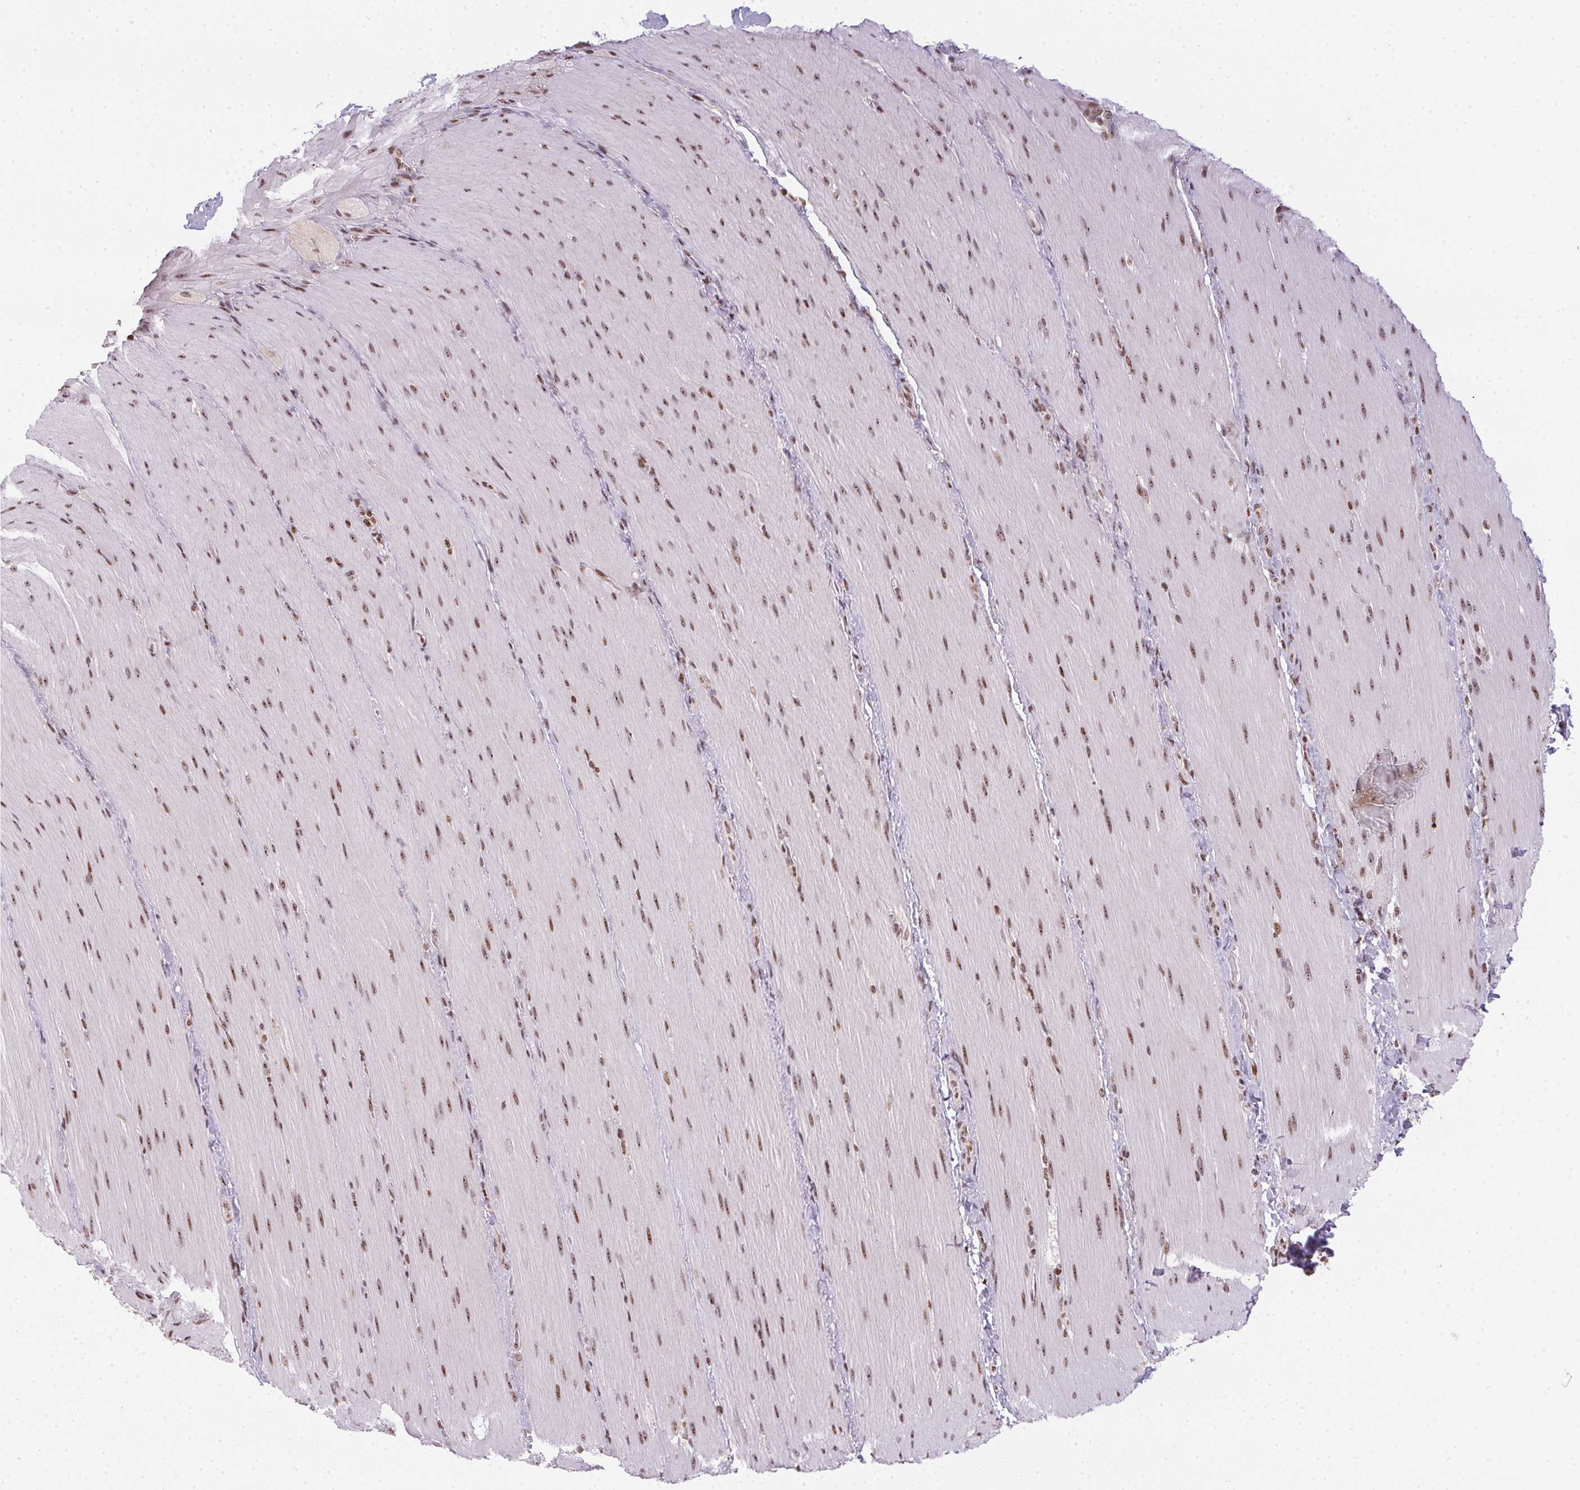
{"staining": {"intensity": "moderate", "quantity": ">75%", "location": "nuclear"}, "tissue": "smooth muscle", "cell_type": "Smooth muscle cells", "image_type": "normal", "snomed": [{"axis": "morphology", "description": "Normal tissue, NOS"}, {"axis": "topography", "description": "Smooth muscle"}, {"axis": "topography", "description": "Colon"}], "caption": "An immunohistochemistry image of unremarkable tissue is shown. Protein staining in brown labels moderate nuclear positivity in smooth muscle within smooth muscle cells.", "gene": "RNF181", "patient": {"sex": "male", "age": 73}}